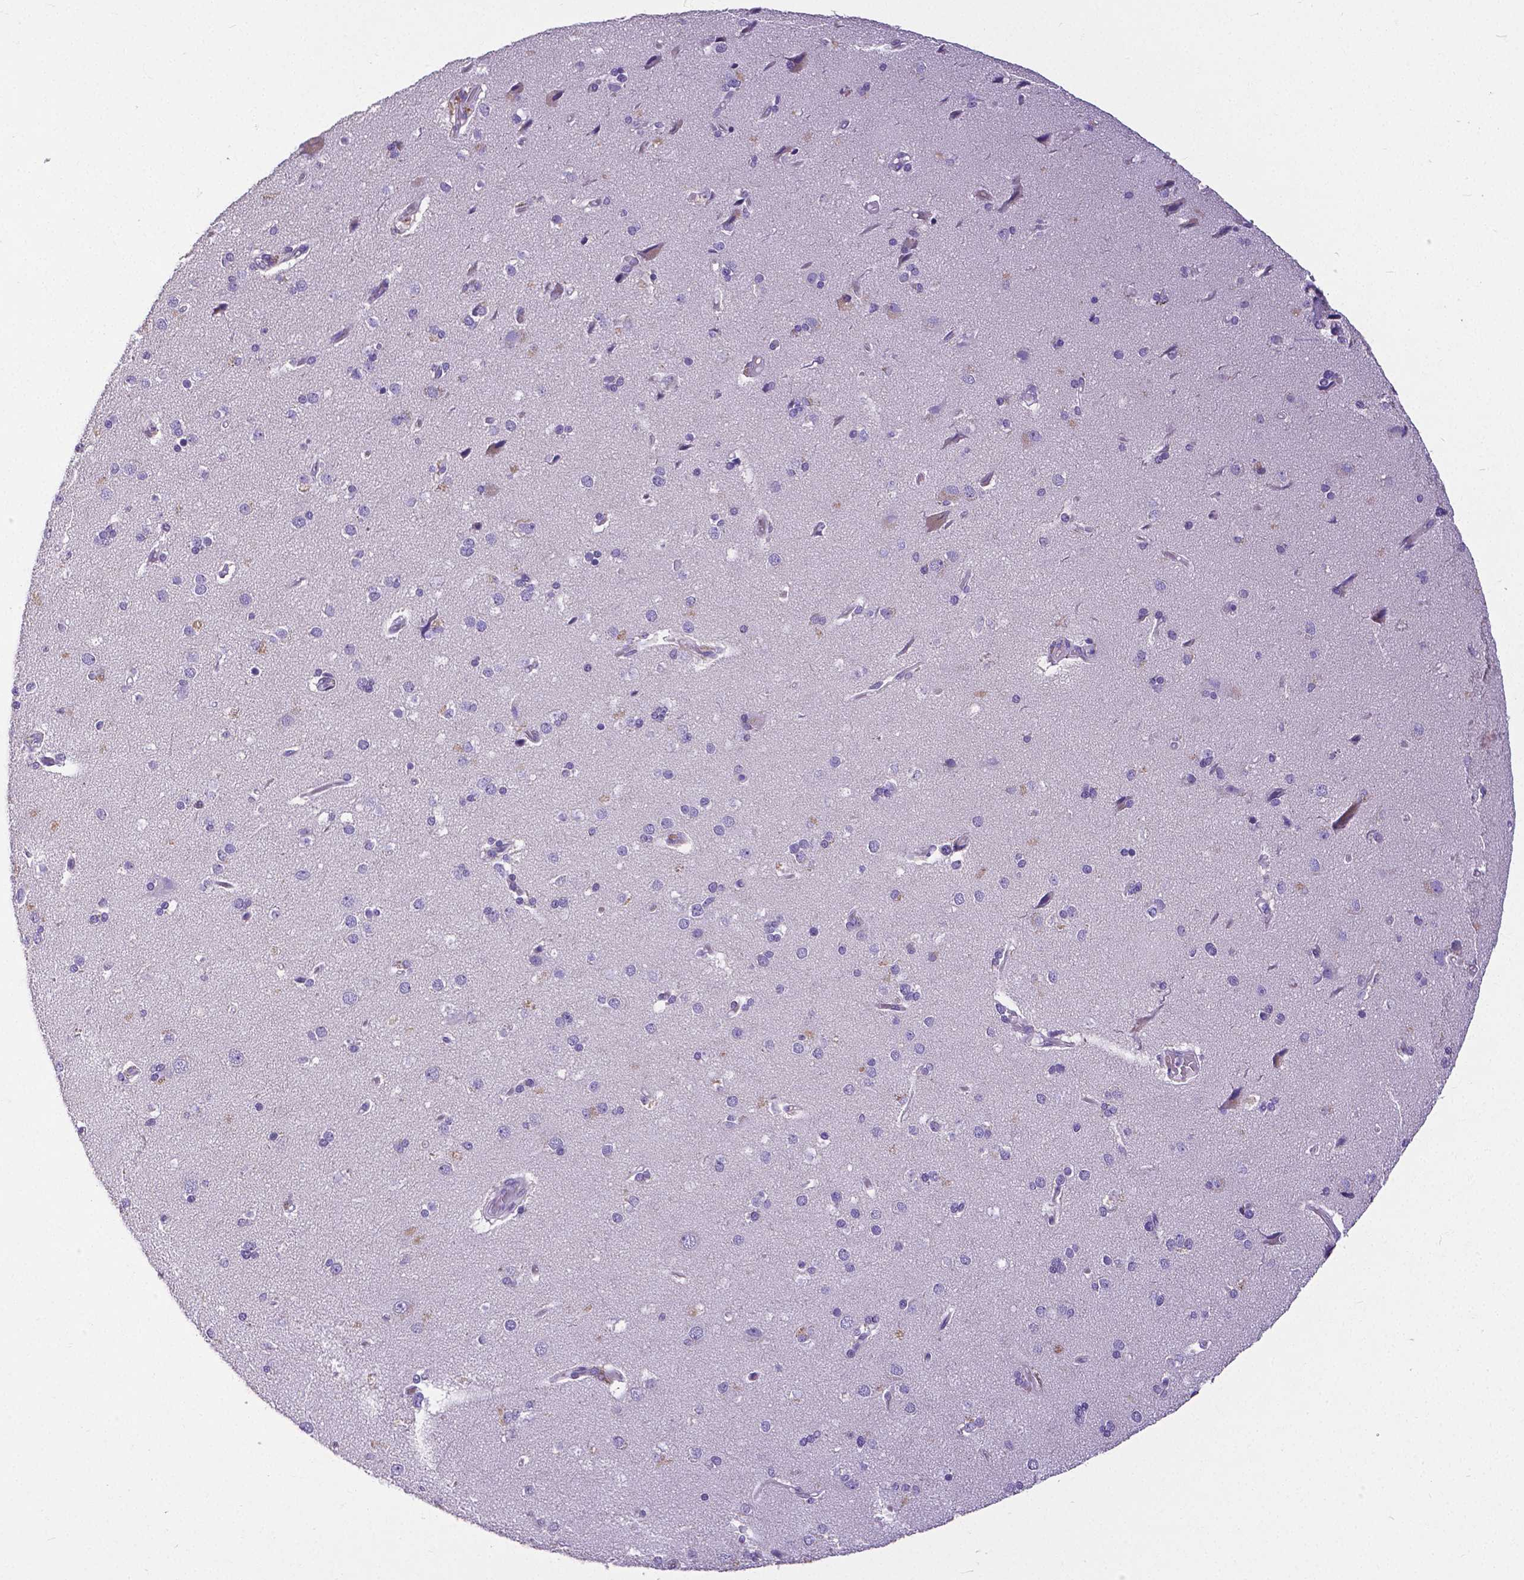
{"staining": {"intensity": "negative", "quantity": "none", "location": "none"}, "tissue": "cerebral cortex", "cell_type": "Endothelial cells", "image_type": "normal", "snomed": [{"axis": "morphology", "description": "Normal tissue, NOS"}, {"axis": "morphology", "description": "Glioma, malignant, High grade"}, {"axis": "topography", "description": "Cerebral cortex"}], "caption": "Immunohistochemical staining of unremarkable cerebral cortex demonstrates no significant positivity in endothelial cells.", "gene": "CD4", "patient": {"sex": "male", "age": 71}}